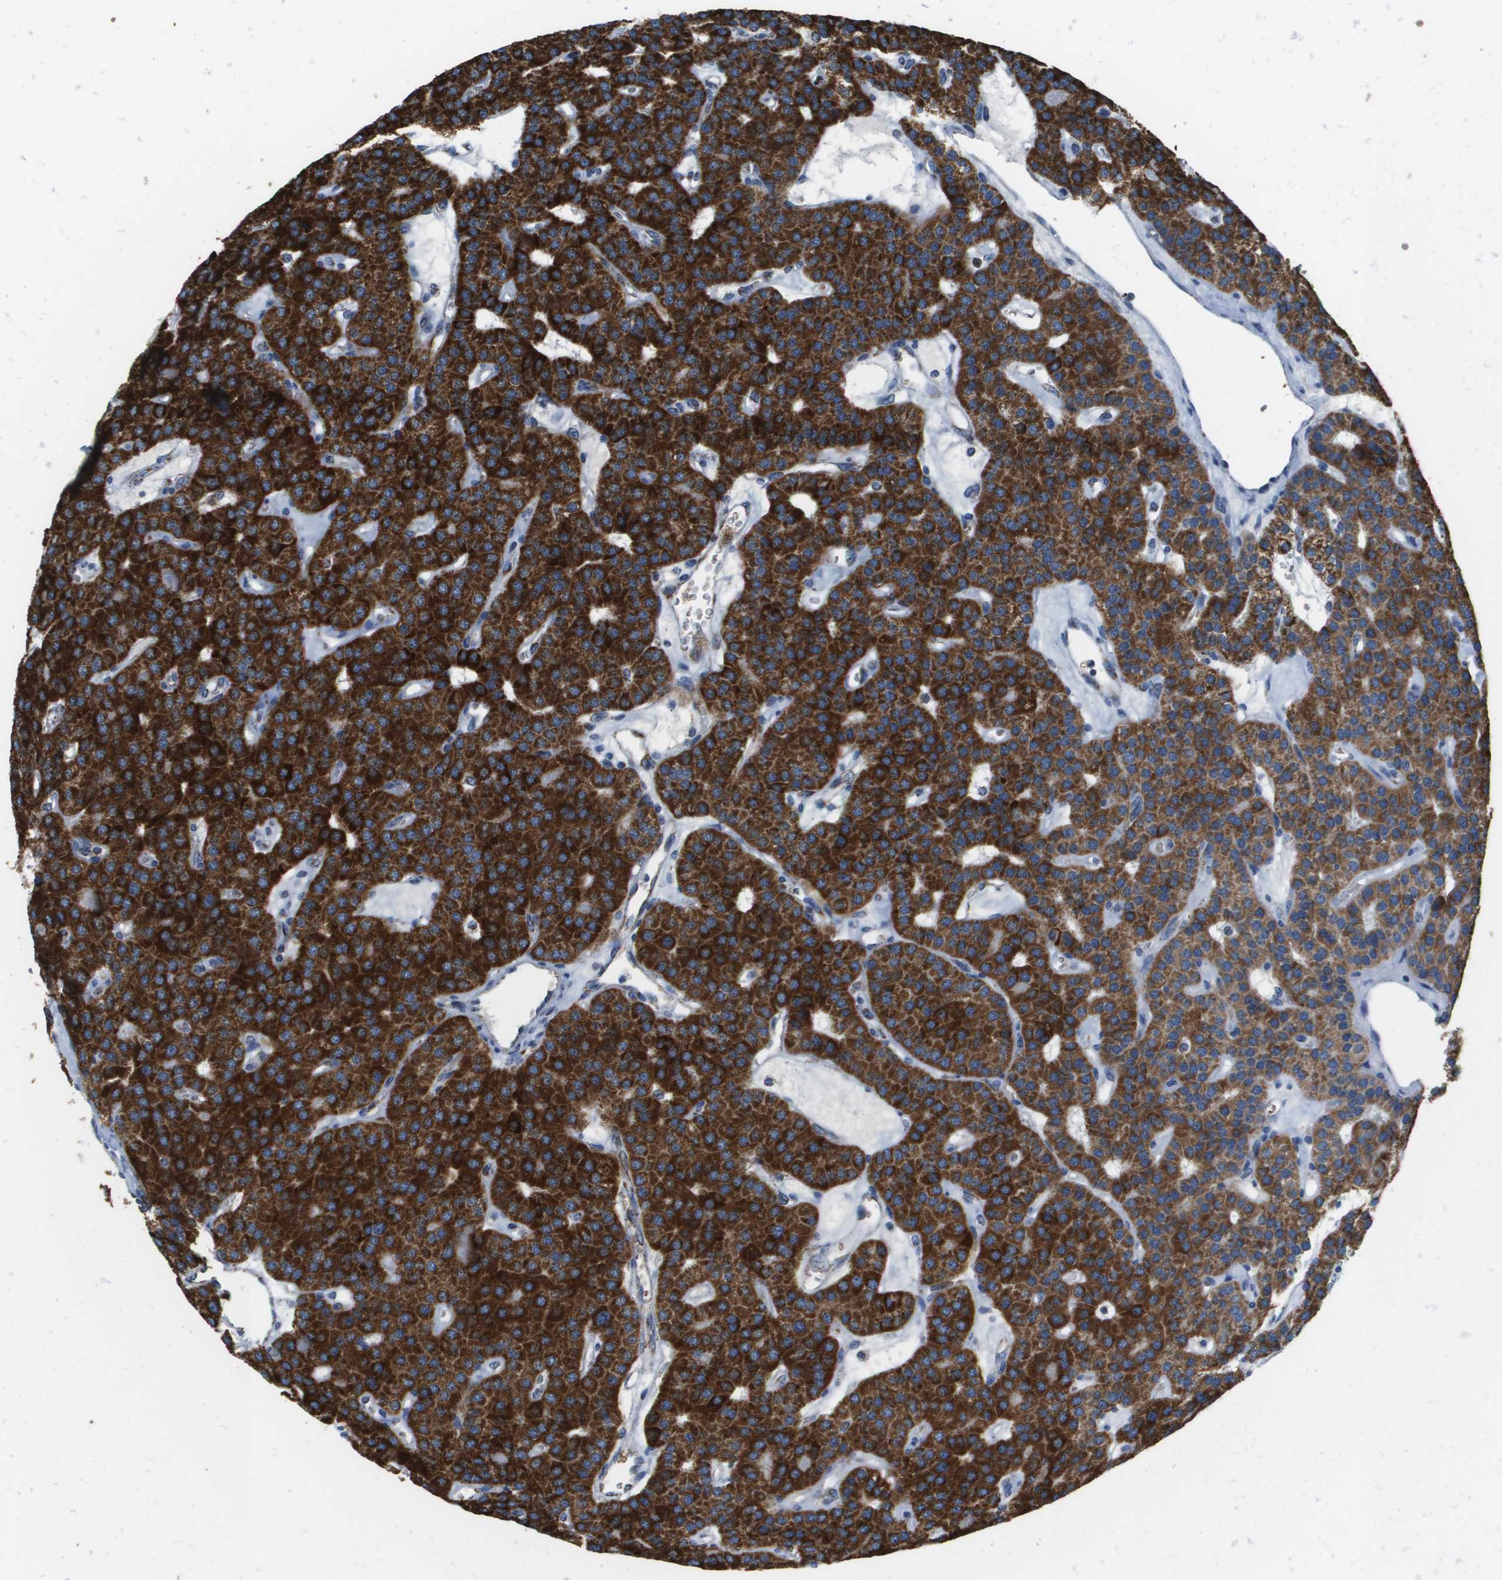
{"staining": {"intensity": "strong", "quantity": ">75%", "location": "cytoplasmic/membranous"}, "tissue": "parathyroid gland", "cell_type": "Glandular cells", "image_type": "normal", "snomed": [{"axis": "morphology", "description": "Normal tissue, NOS"}, {"axis": "morphology", "description": "Adenoma, NOS"}, {"axis": "topography", "description": "Parathyroid gland"}], "caption": "A micrograph showing strong cytoplasmic/membranous staining in approximately >75% of glandular cells in normal parathyroid gland, as visualized by brown immunohistochemical staining.", "gene": "ATP5F1B", "patient": {"sex": "female", "age": 86}}